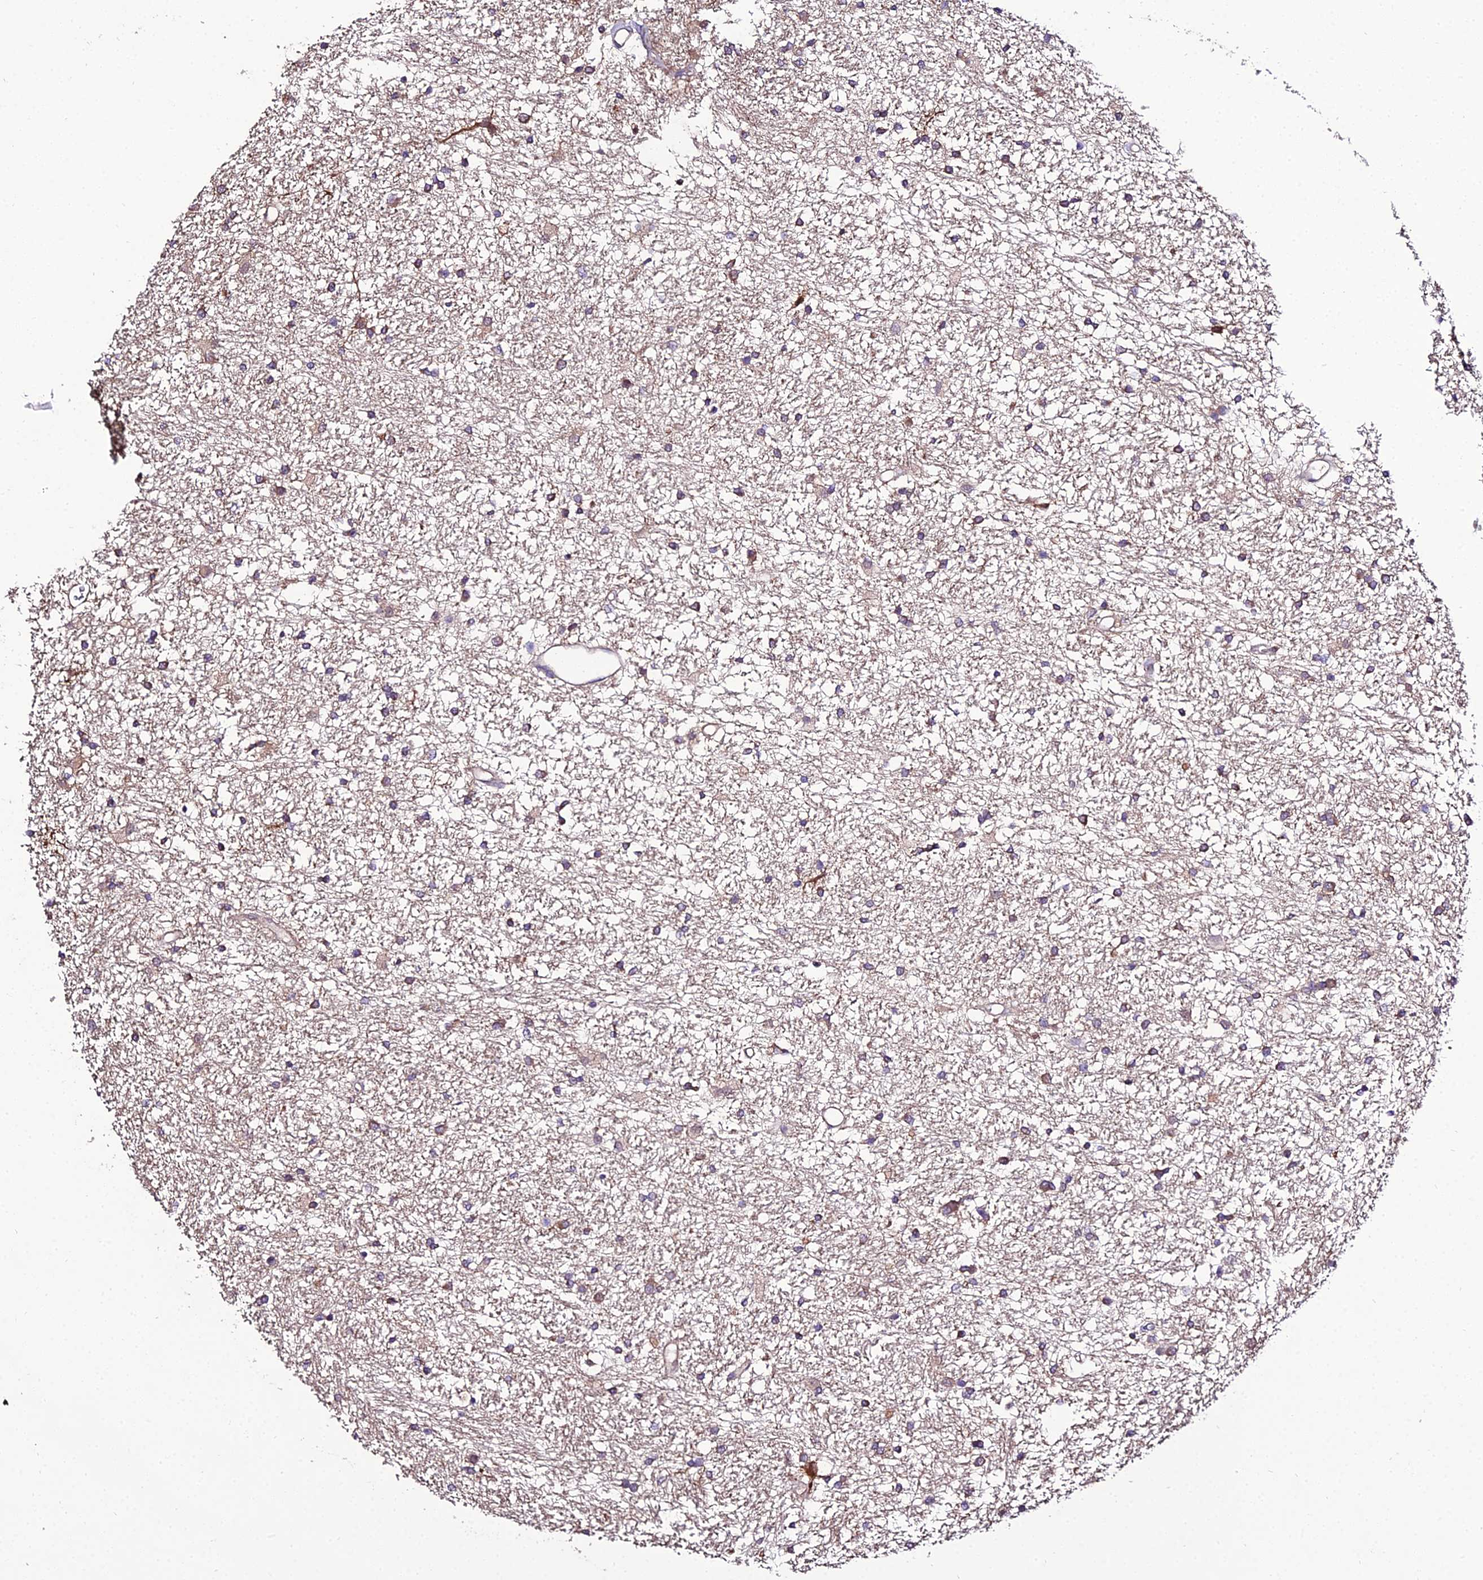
{"staining": {"intensity": "moderate", "quantity": "25%-75%", "location": "cytoplasmic/membranous"}, "tissue": "glioma", "cell_type": "Tumor cells", "image_type": "cancer", "snomed": [{"axis": "morphology", "description": "Glioma, malignant, High grade"}, {"axis": "topography", "description": "Brain"}], "caption": "A photomicrograph of malignant glioma (high-grade) stained for a protein displays moderate cytoplasmic/membranous brown staining in tumor cells.", "gene": "C2orf69", "patient": {"sex": "male", "age": 77}}